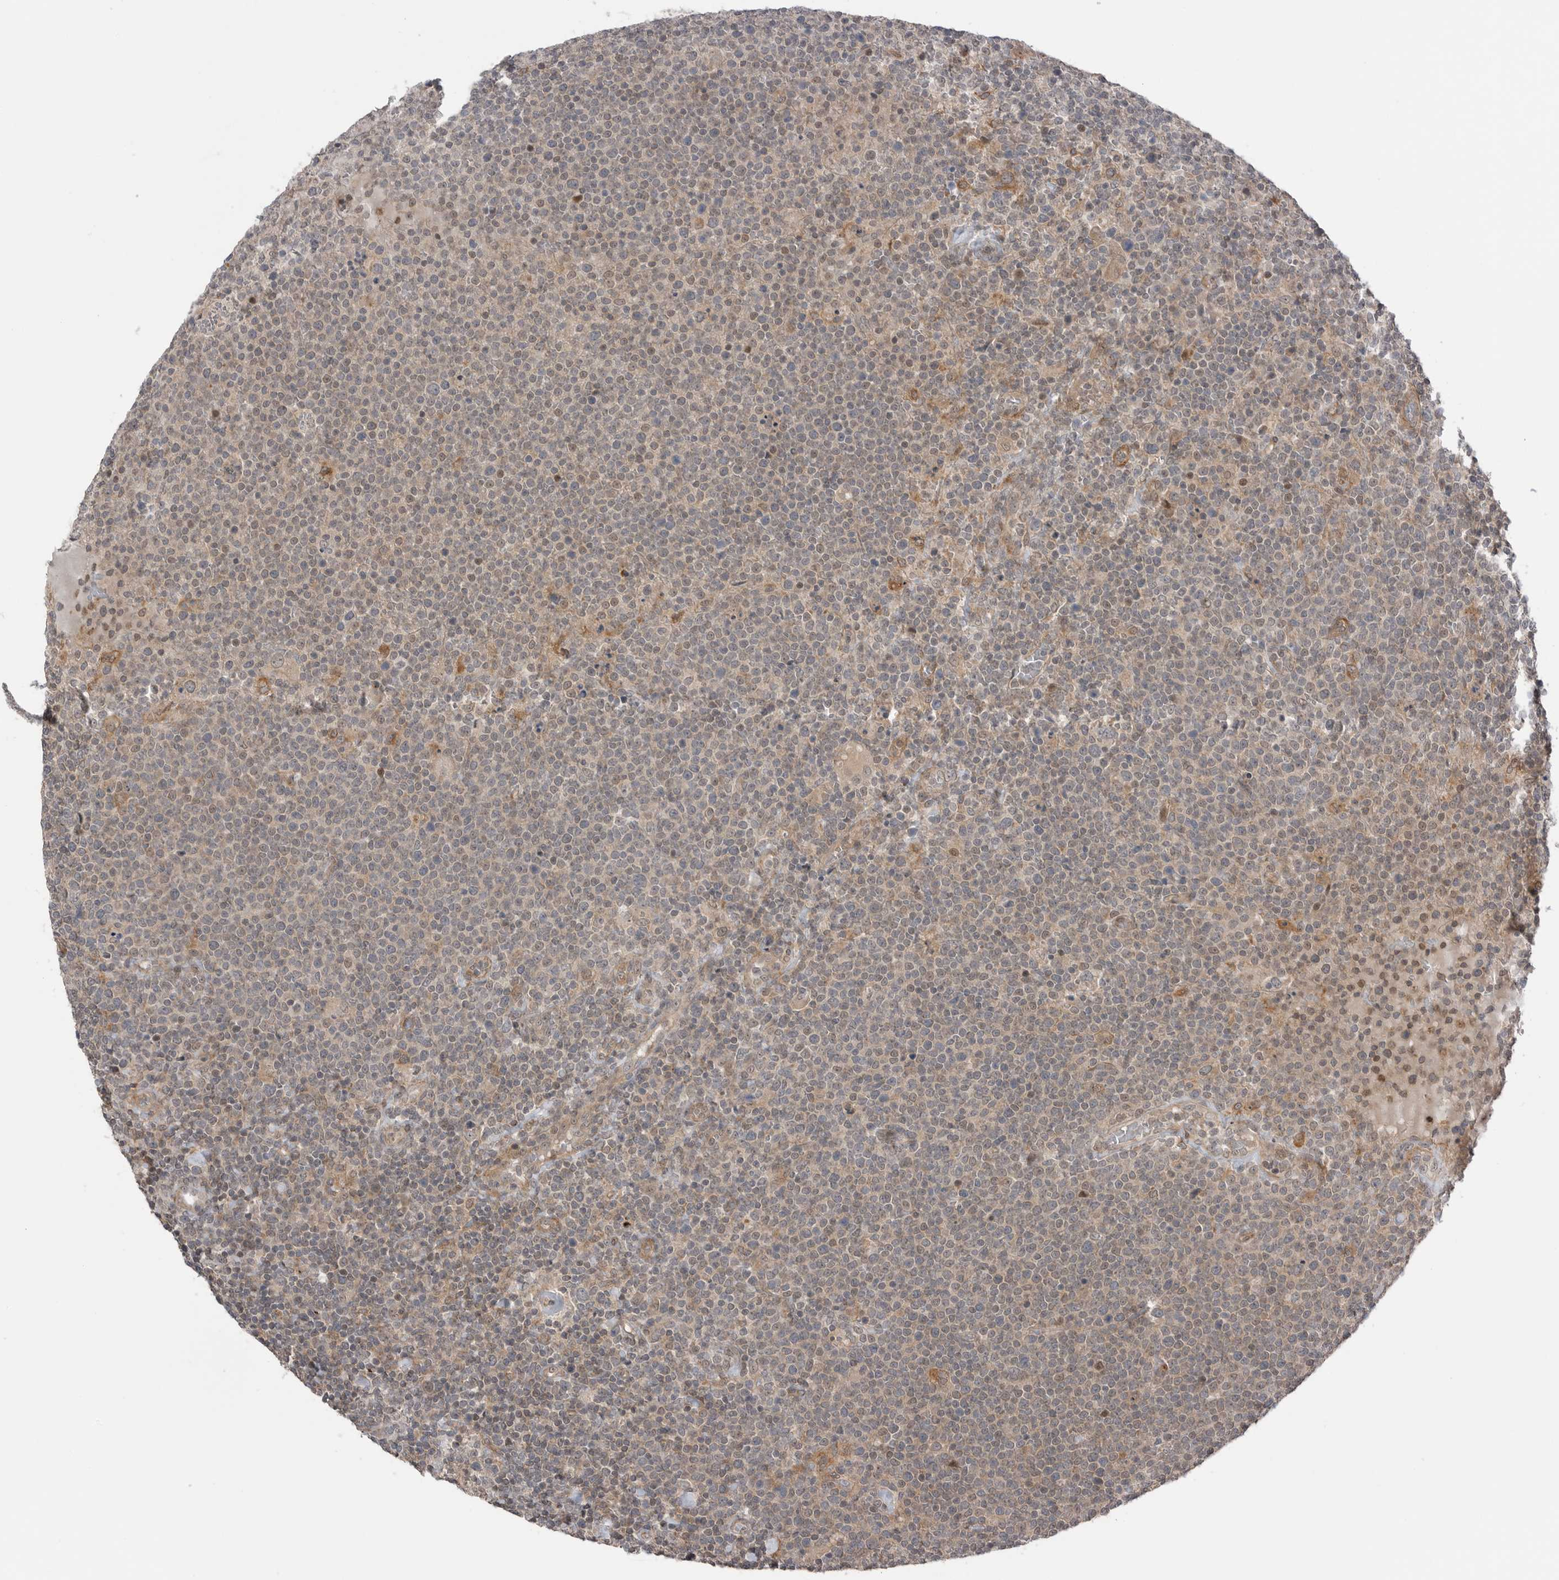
{"staining": {"intensity": "weak", "quantity": "<25%", "location": "cytoplasmic/membranous,nuclear"}, "tissue": "lymphoma", "cell_type": "Tumor cells", "image_type": "cancer", "snomed": [{"axis": "morphology", "description": "Malignant lymphoma, non-Hodgkin's type, High grade"}, {"axis": "topography", "description": "Lymph node"}], "caption": "Image shows no significant protein expression in tumor cells of high-grade malignant lymphoma, non-Hodgkin's type.", "gene": "PEAK1", "patient": {"sex": "male", "age": 61}}